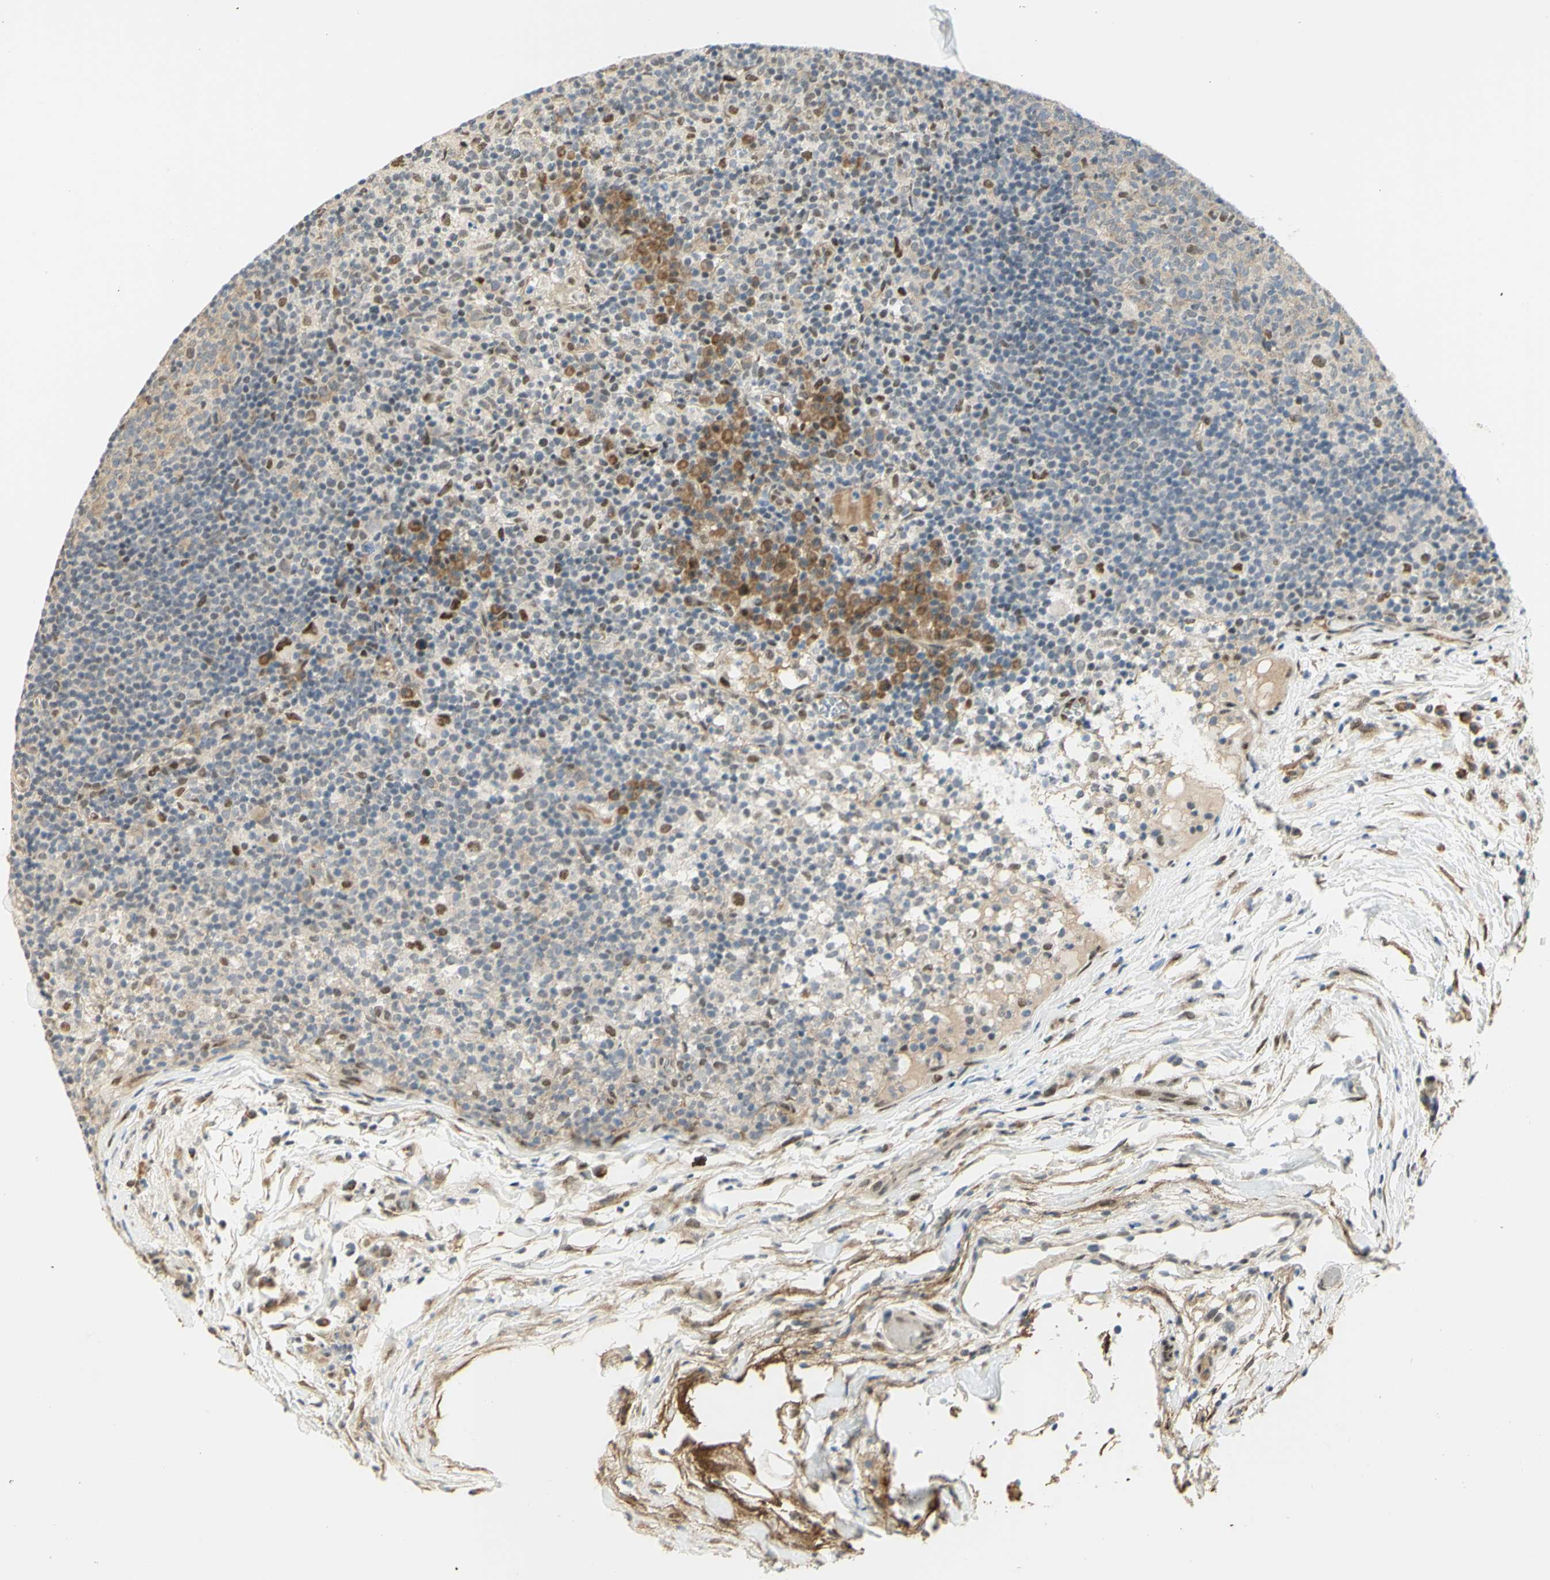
{"staining": {"intensity": "weak", "quantity": "25%-75%", "location": "cytoplasmic/membranous,nuclear"}, "tissue": "lymph node", "cell_type": "Germinal center cells", "image_type": "normal", "snomed": [{"axis": "morphology", "description": "Normal tissue, NOS"}, {"axis": "morphology", "description": "Inflammation, NOS"}, {"axis": "topography", "description": "Lymph node"}], "caption": "Immunohistochemical staining of benign lymph node shows 25%-75% levels of weak cytoplasmic/membranous,nuclear protein positivity in approximately 25%-75% of germinal center cells.", "gene": "DDX1", "patient": {"sex": "male", "age": 55}}